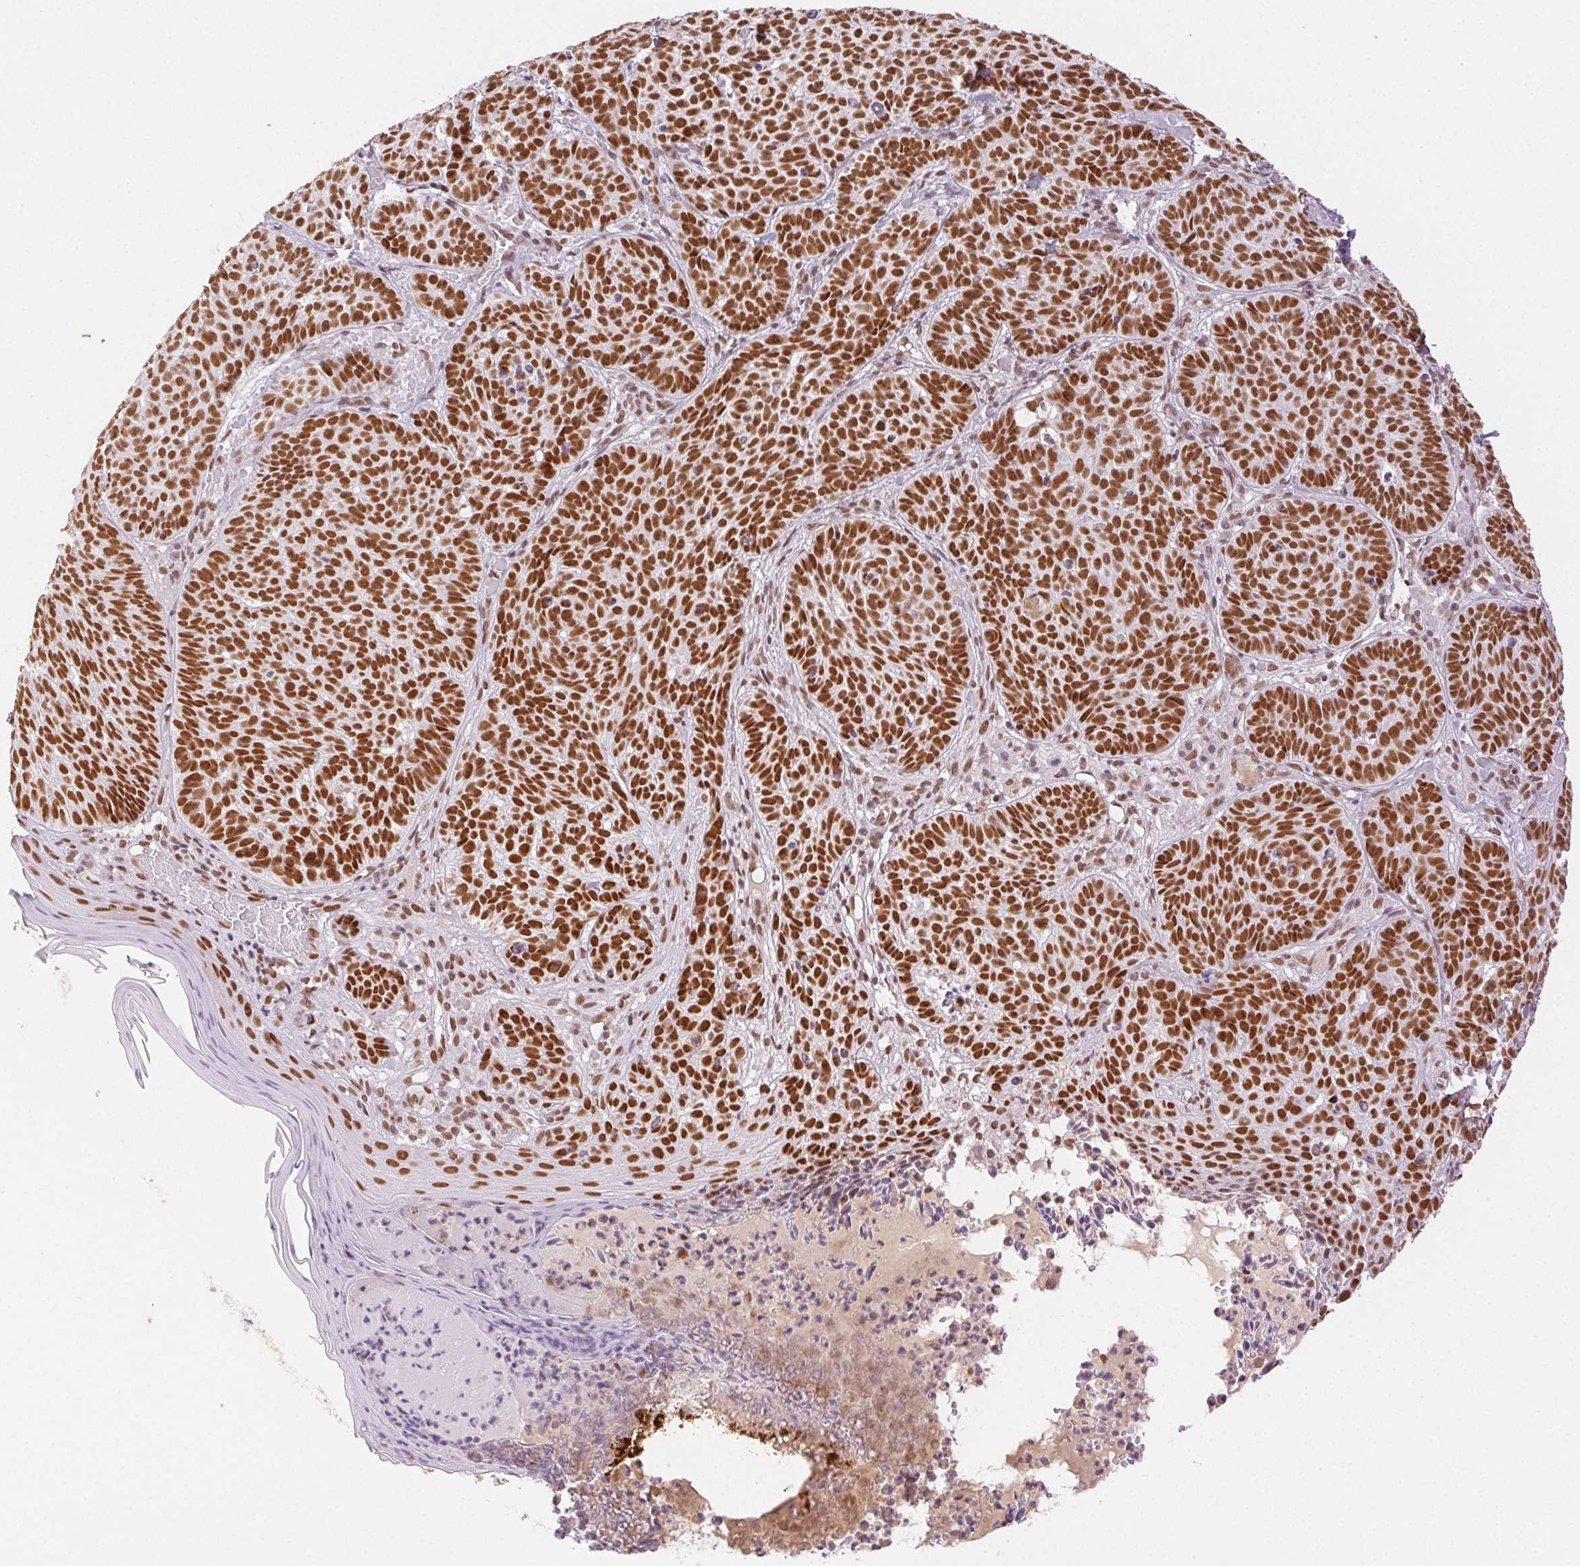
{"staining": {"intensity": "strong", "quantity": ">75%", "location": "nuclear"}, "tissue": "skin cancer", "cell_type": "Tumor cells", "image_type": "cancer", "snomed": [{"axis": "morphology", "description": "Basal cell carcinoma"}, {"axis": "topography", "description": "Skin"}], "caption": "The photomicrograph displays a brown stain indicating the presence of a protein in the nuclear of tumor cells in skin cancer.", "gene": "H2AZ2", "patient": {"sex": "male", "age": 90}}